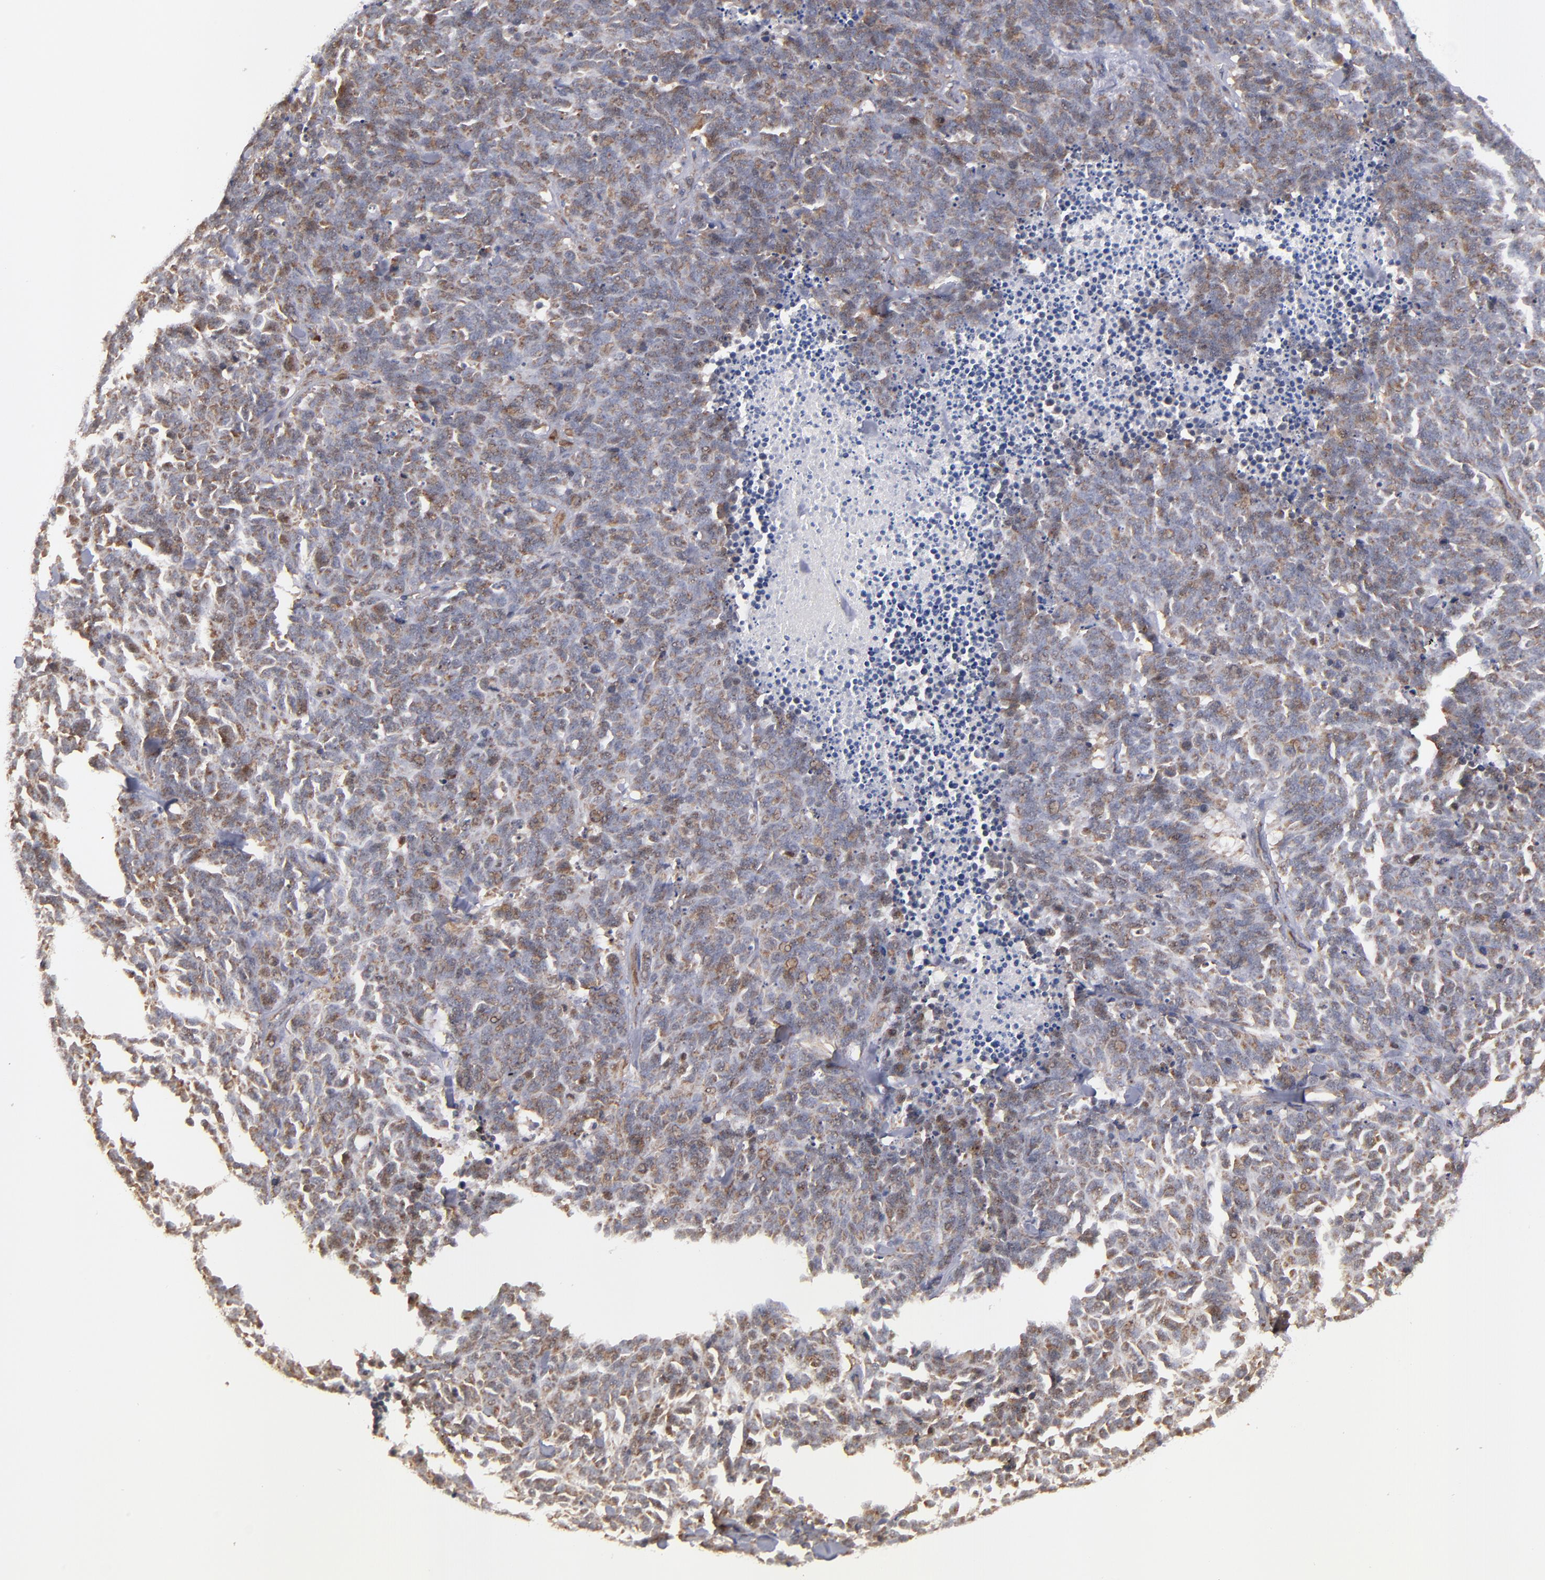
{"staining": {"intensity": "weak", "quantity": ">75%", "location": "cytoplasmic/membranous"}, "tissue": "lung cancer", "cell_type": "Tumor cells", "image_type": "cancer", "snomed": [{"axis": "morphology", "description": "Neoplasm, malignant, NOS"}, {"axis": "topography", "description": "Lung"}], "caption": "The photomicrograph demonstrates immunohistochemical staining of lung neoplasm (malignant). There is weak cytoplasmic/membranous staining is appreciated in approximately >75% of tumor cells.", "gene": "SND1", "patient": {"sex": "female", "age": 58}}